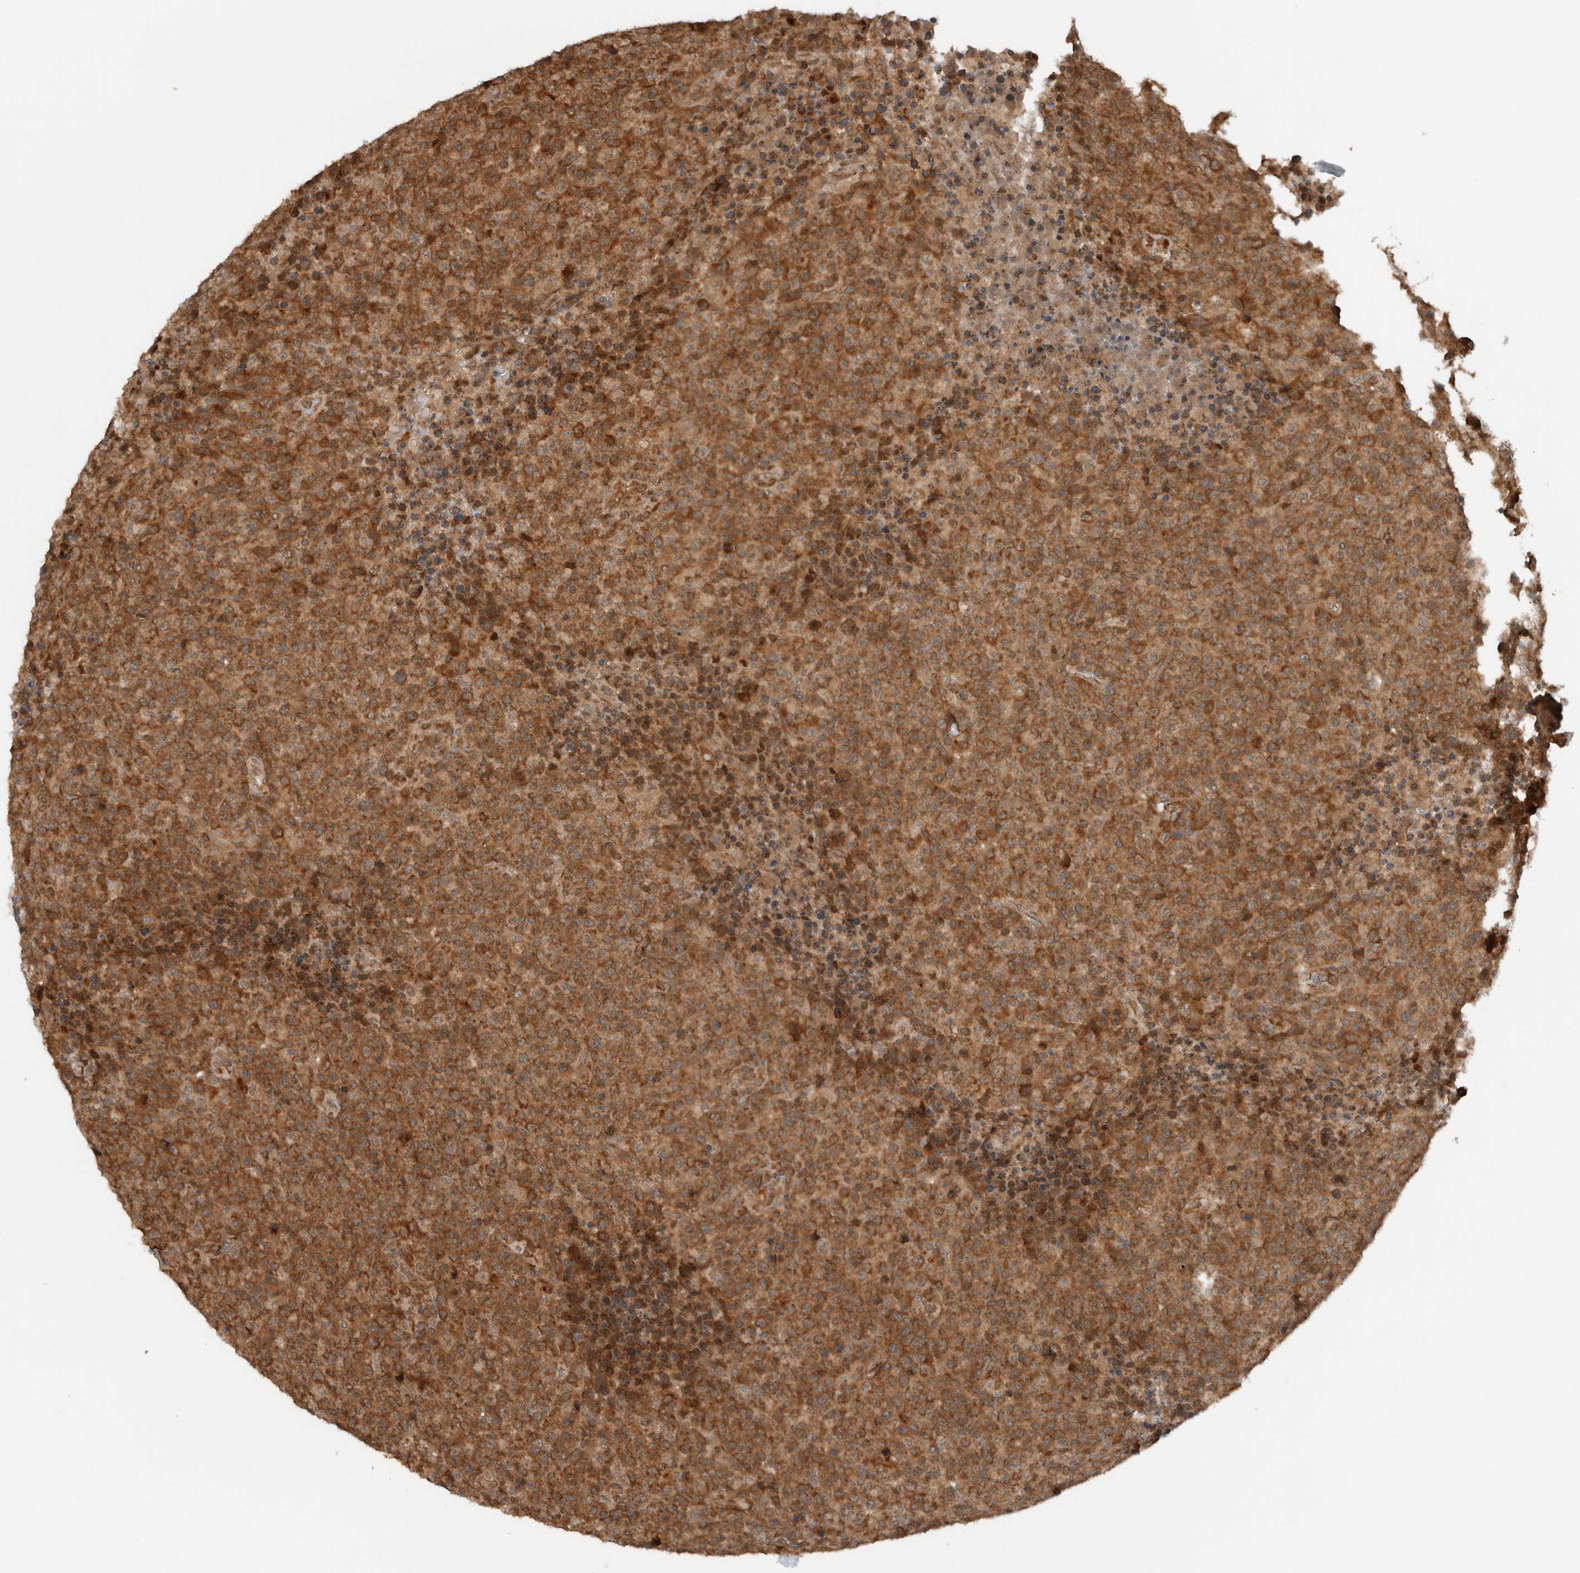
{"staining": {"intensity": "strong", "quantity": ">75%", "location": "cytoplasmic/membranous"}, "tissue": "lymphoma", "cell_type": "Tumor cells", "image_type": "cancer", "snomed": [{"axis": "morphology", "description": "Malignant lymphoma, non-Hodgkin's type, High grade"}, {"axis": "topography", "description": "Lymph node"}], "caption": "A brown stain labels strong cytoplasmic/membranous staining of a protein in human malignant lymphoma, non-Hodgkin's type (high-grade) tumor cells.", "gene": "KLHL6", "patient": {"sex": "male", "age": 13}}